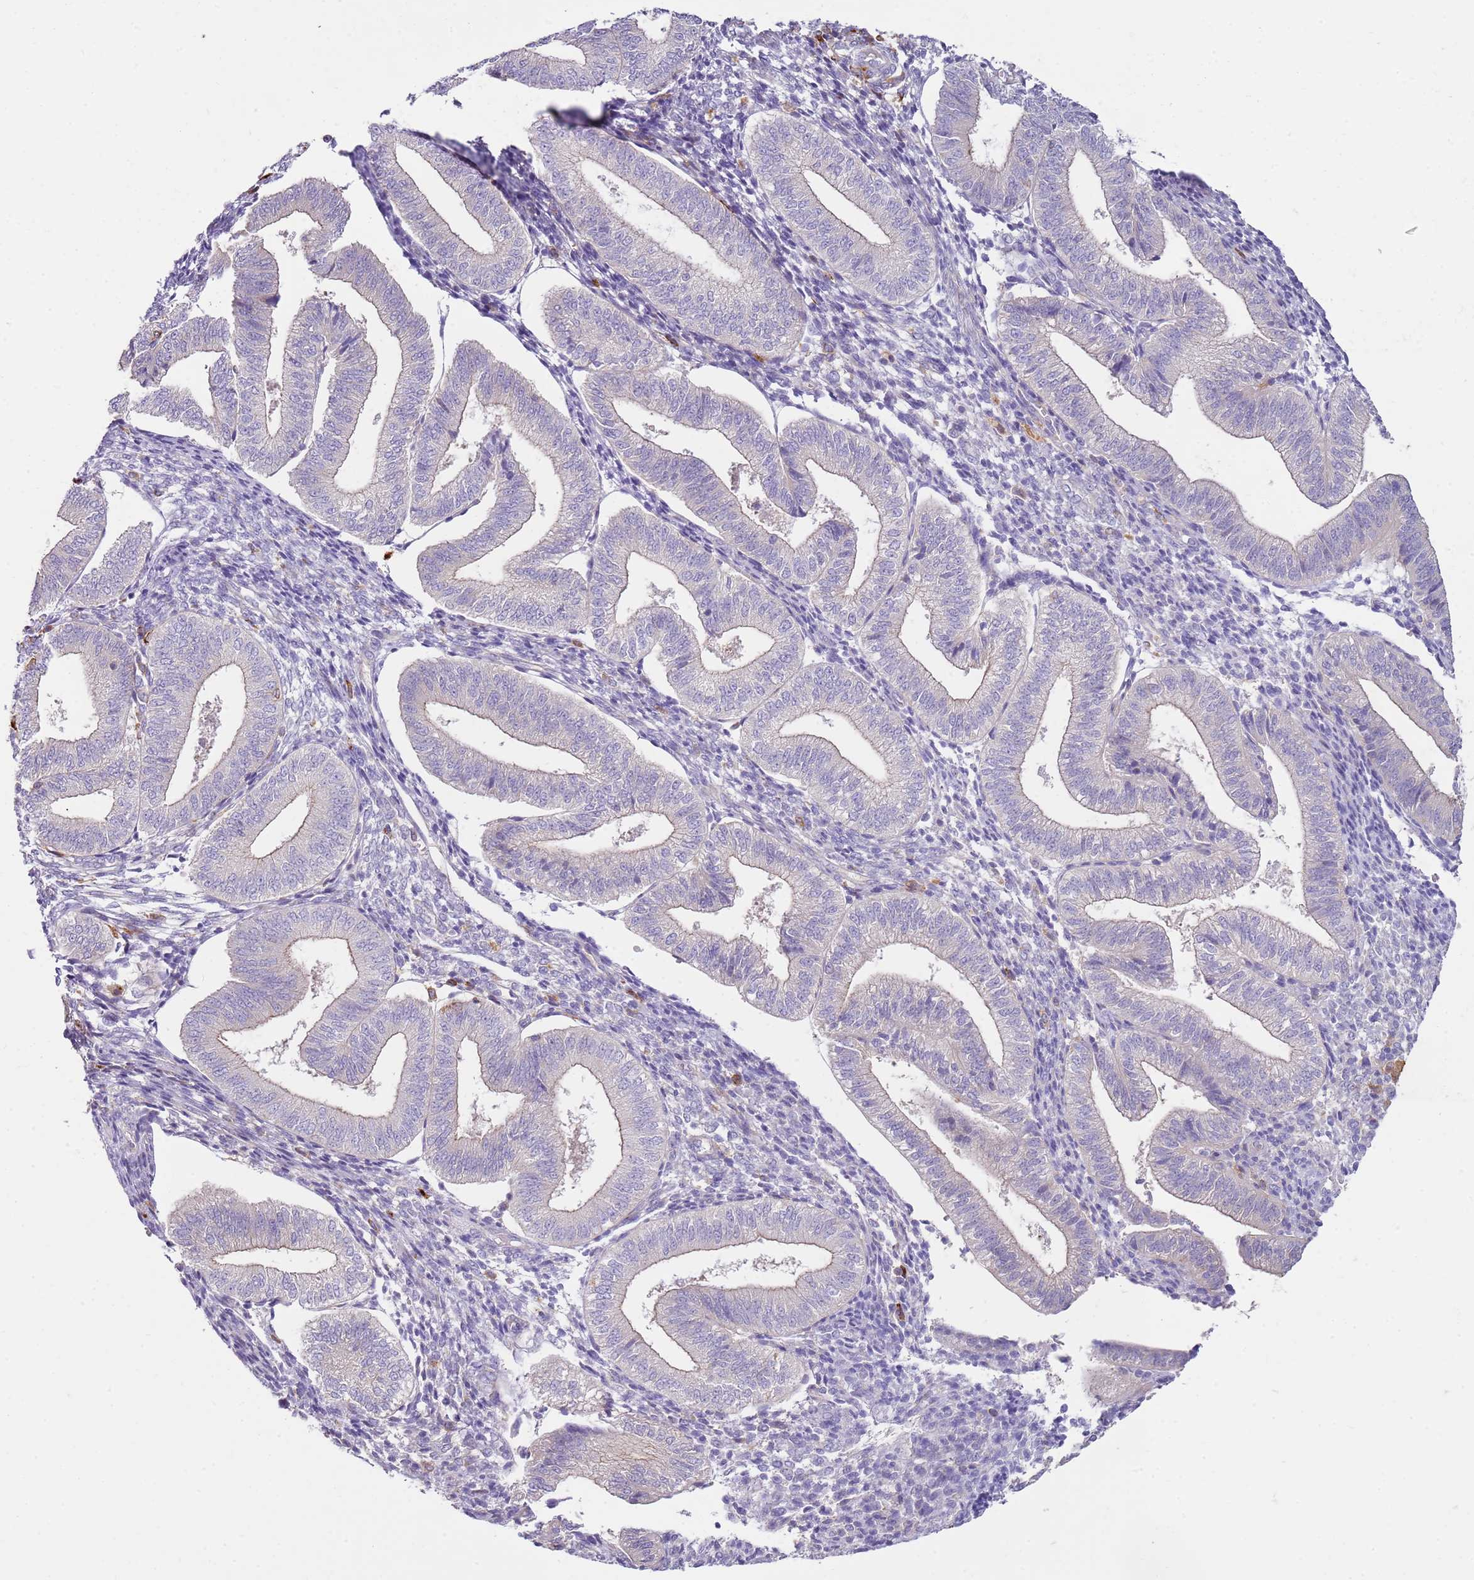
{"staining": {"intensity": "negative", "quantity": "none", "location": "none"}, "tissue": "endometrium", "cell_type": "Cells in endometrial stroma", "image_type": "normal", "snomed": [{"axis": "morphology", "description": "Normal tissue, NOS"}, {"axis": "topography", "description": "Endometrium"}], "caption": "Cells in endometrial stroma show no significant protein expression in unremarkable endometrium. The staining is performed using DAB brown chromogen with nuclei counter-stained in using hematoxylin.", "gene": "FPR1", "patient": {"sex": "female", "age": 34}}